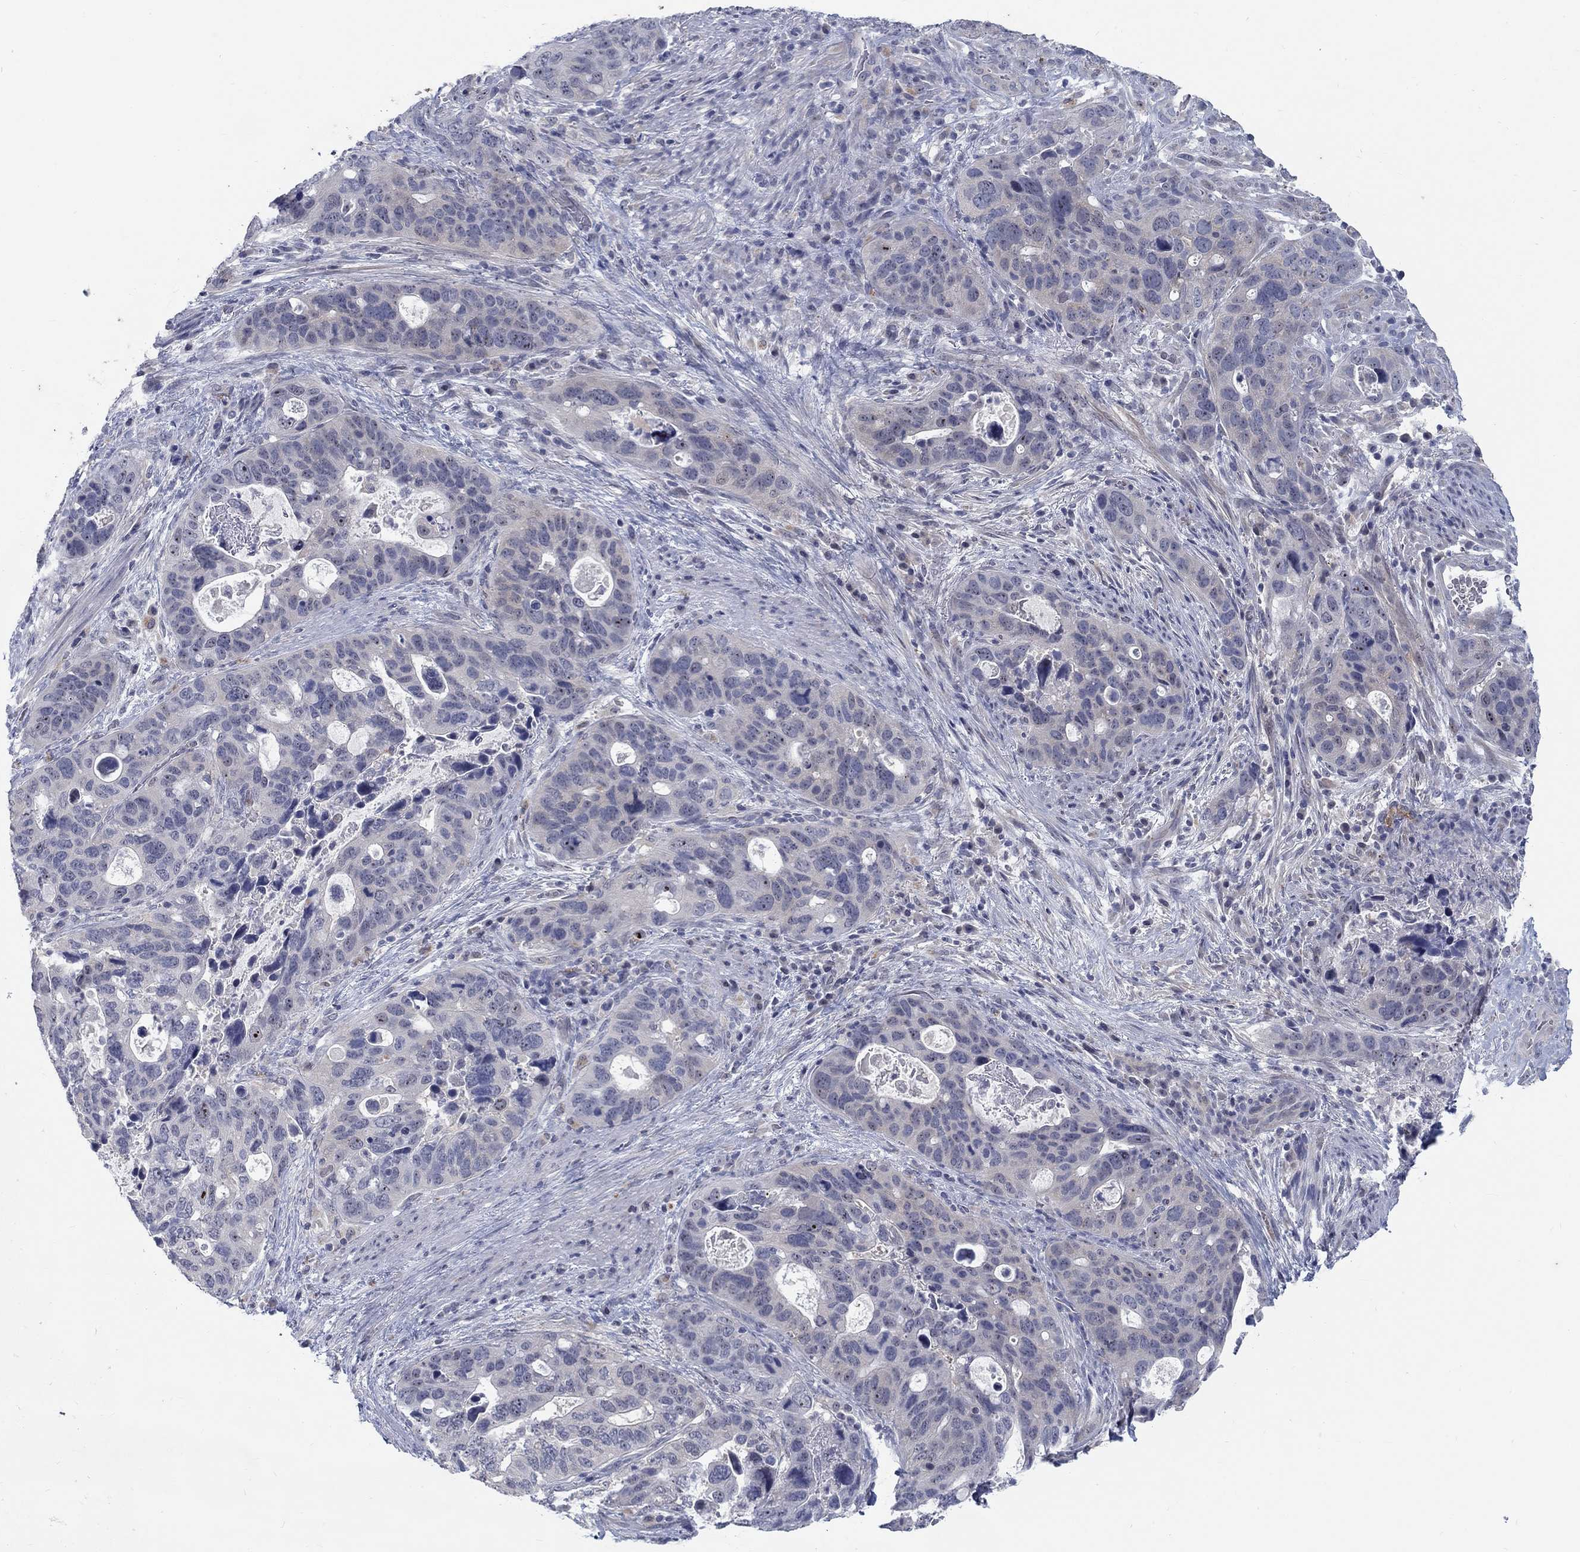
{"staining": {"intensity": "negative", "quantity": "none", "location": "none"}, "tissue": "stomach cancer", "cell_type": "Tumor cells", "image_type": "cancer", "snomed": [{"axis": "morphology", "description": "Adenocarcinoma, NOS"}, {"axis": "topography", "description": "Stomach"}], "caption": "Immunohistochemistry (IHC) image of human stomach cancer (adenocarcinoma) stained for a protein (brown), which demonstrates no positivity in tumor cells.", "gene": "MTSS2", "patient": {"sex": "male", "age": 54}}